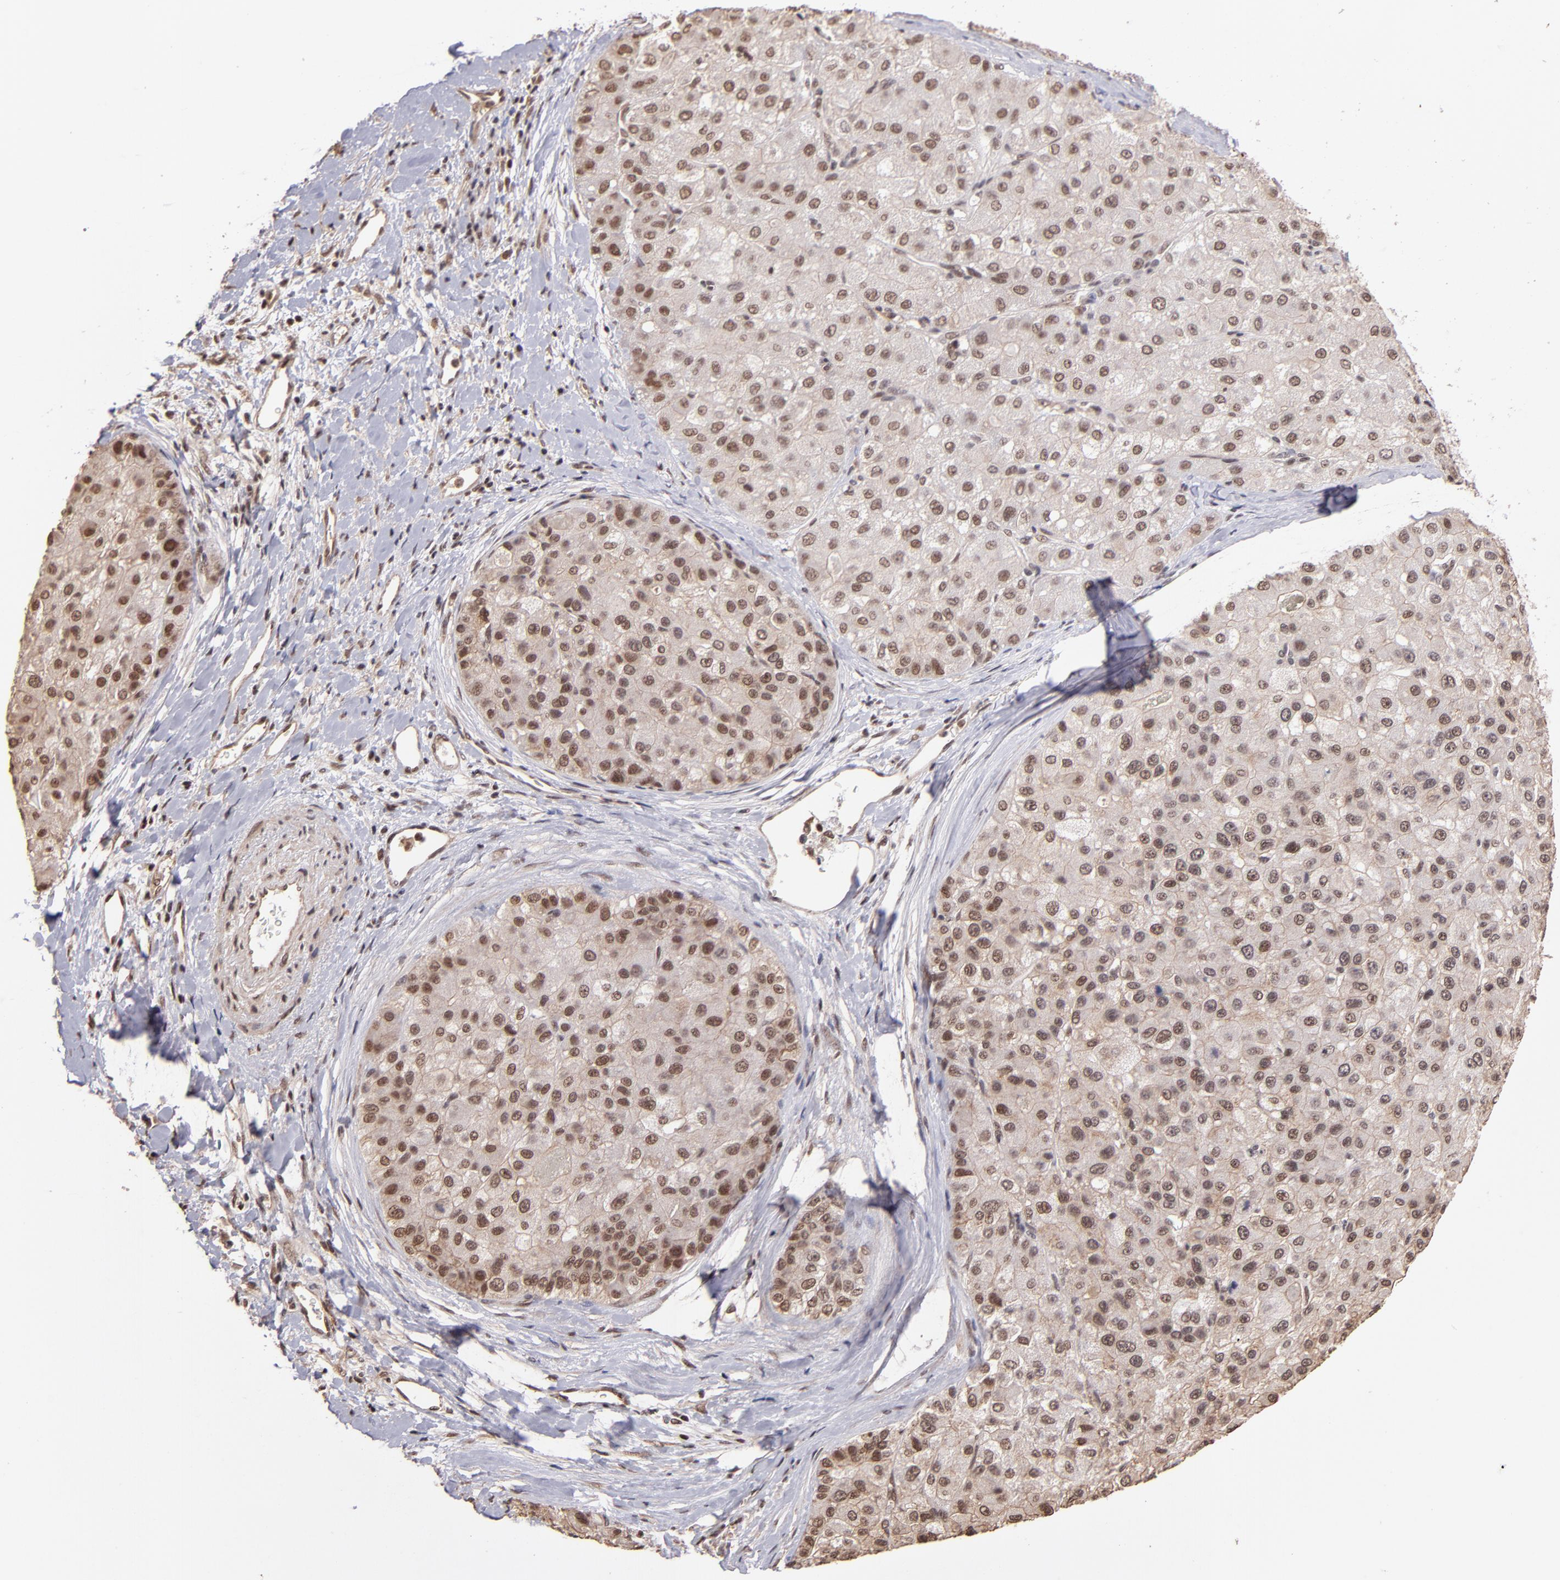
{"staining": {"intensity": "weak", "quantity": "25%-75%", "location": "nuclear"}, "tissue": "liver cancer", "cell_type": "Tumor cells", "image_type": "cancer", "snomed": [{"axis": "morphology", "description": "Carcinoma, Hepatocellular, NOS"}, {"axis": "topography", "description": "Liver"}], "caption": "Liver cancer (hepatocellular carcinoma) was stained to show a protein in brown. There is low levels of weak nuclear expression in approximately 25%-75% of tumor cells.", "gene": "TERF2", "patient": {"sex": "male", "age": 80}}